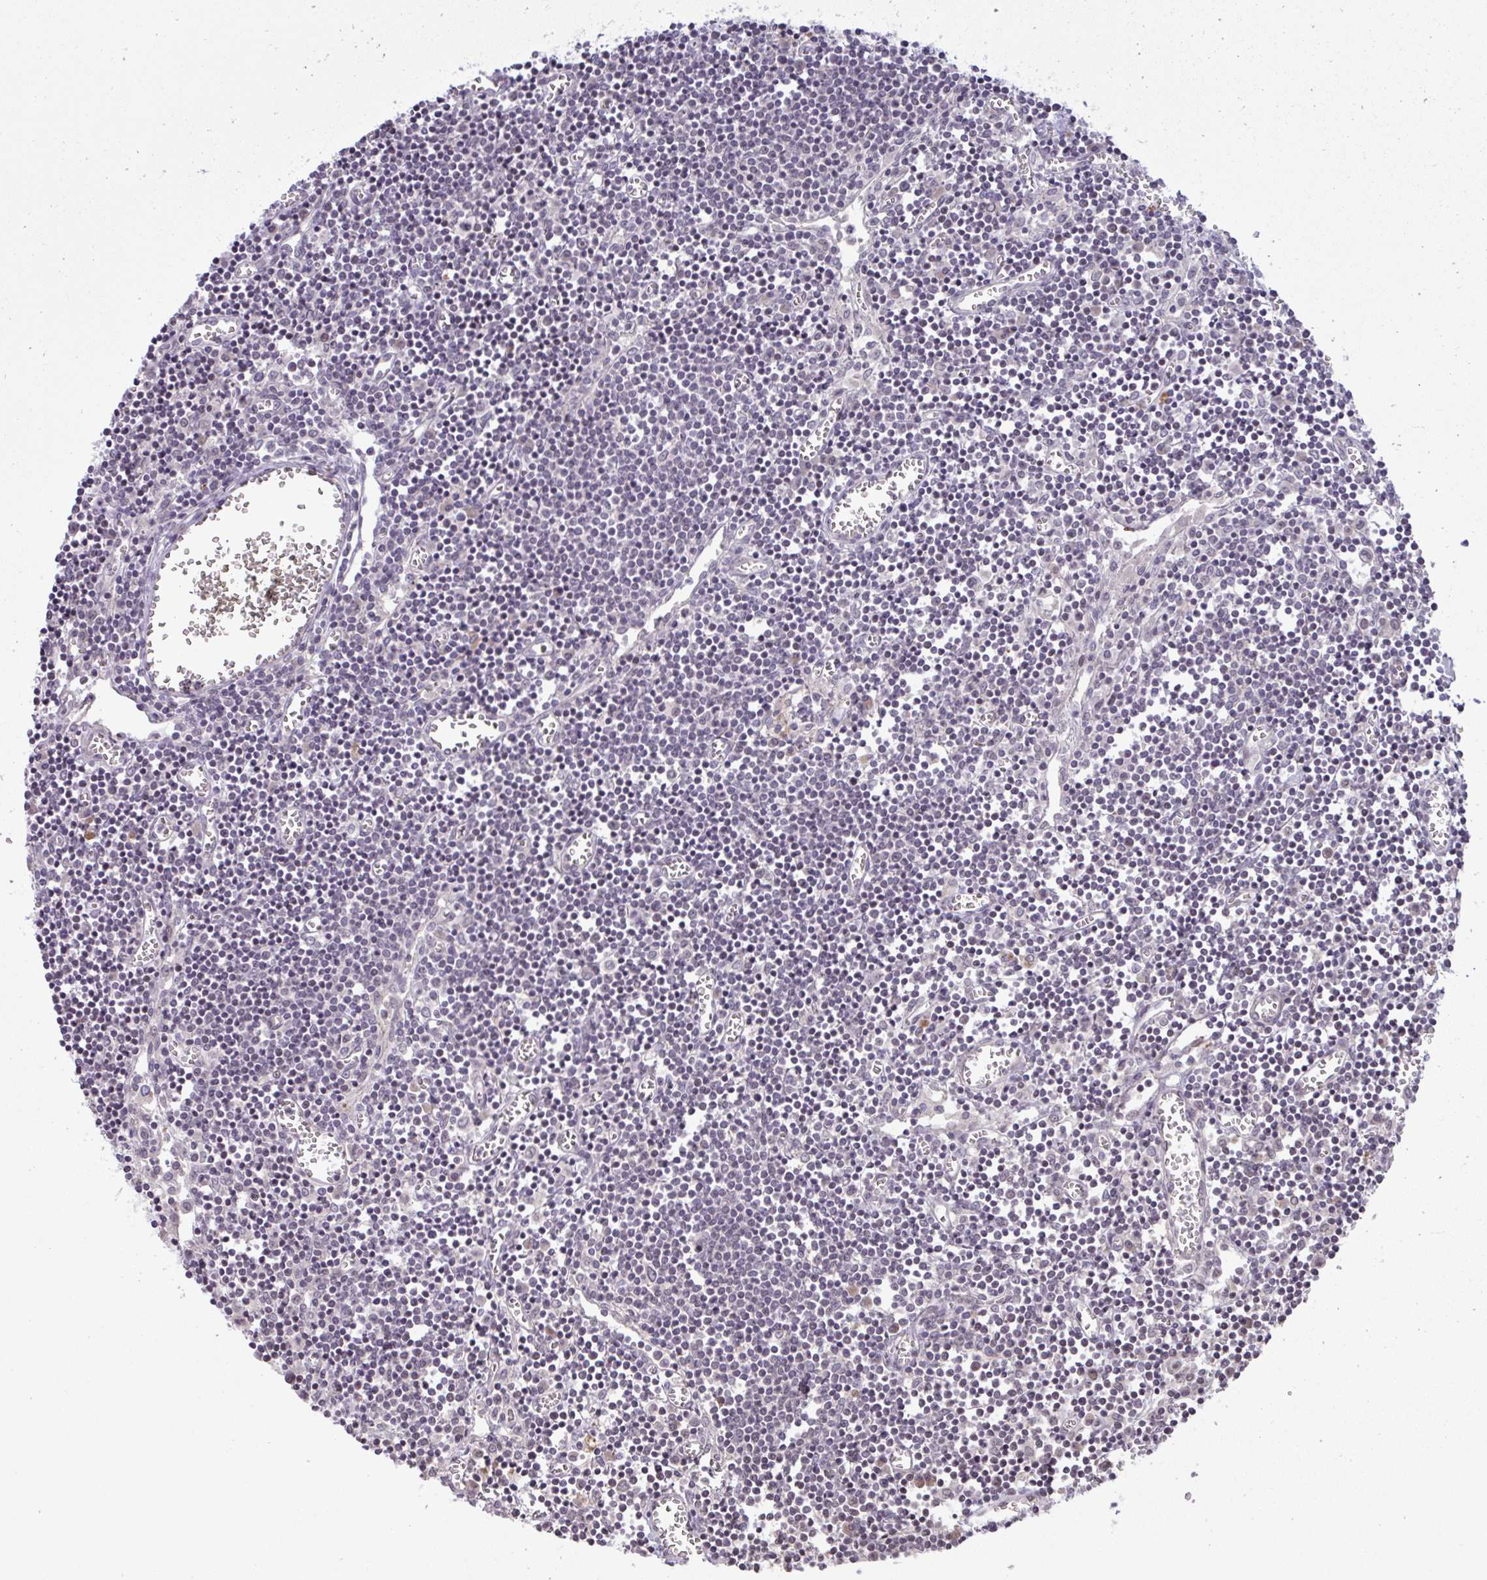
{"staining": {"intensity": "negative", "quantity": "none", "location": "none"}, "tissue": "lymph node", "cell_type": "Germinal center cells", "image_type": "normal", "snomed": [{"axis": "morphology", "description": "Normal tissue, NOS"}, {"axis": "topography", "description": "Lymph node"}], "caption": "This is an IHC image of normal human lymph node. There is no positivity in germinal center cells.", "gene": "CYP20A1", "patient": {"sex": "male", "age": 66}}